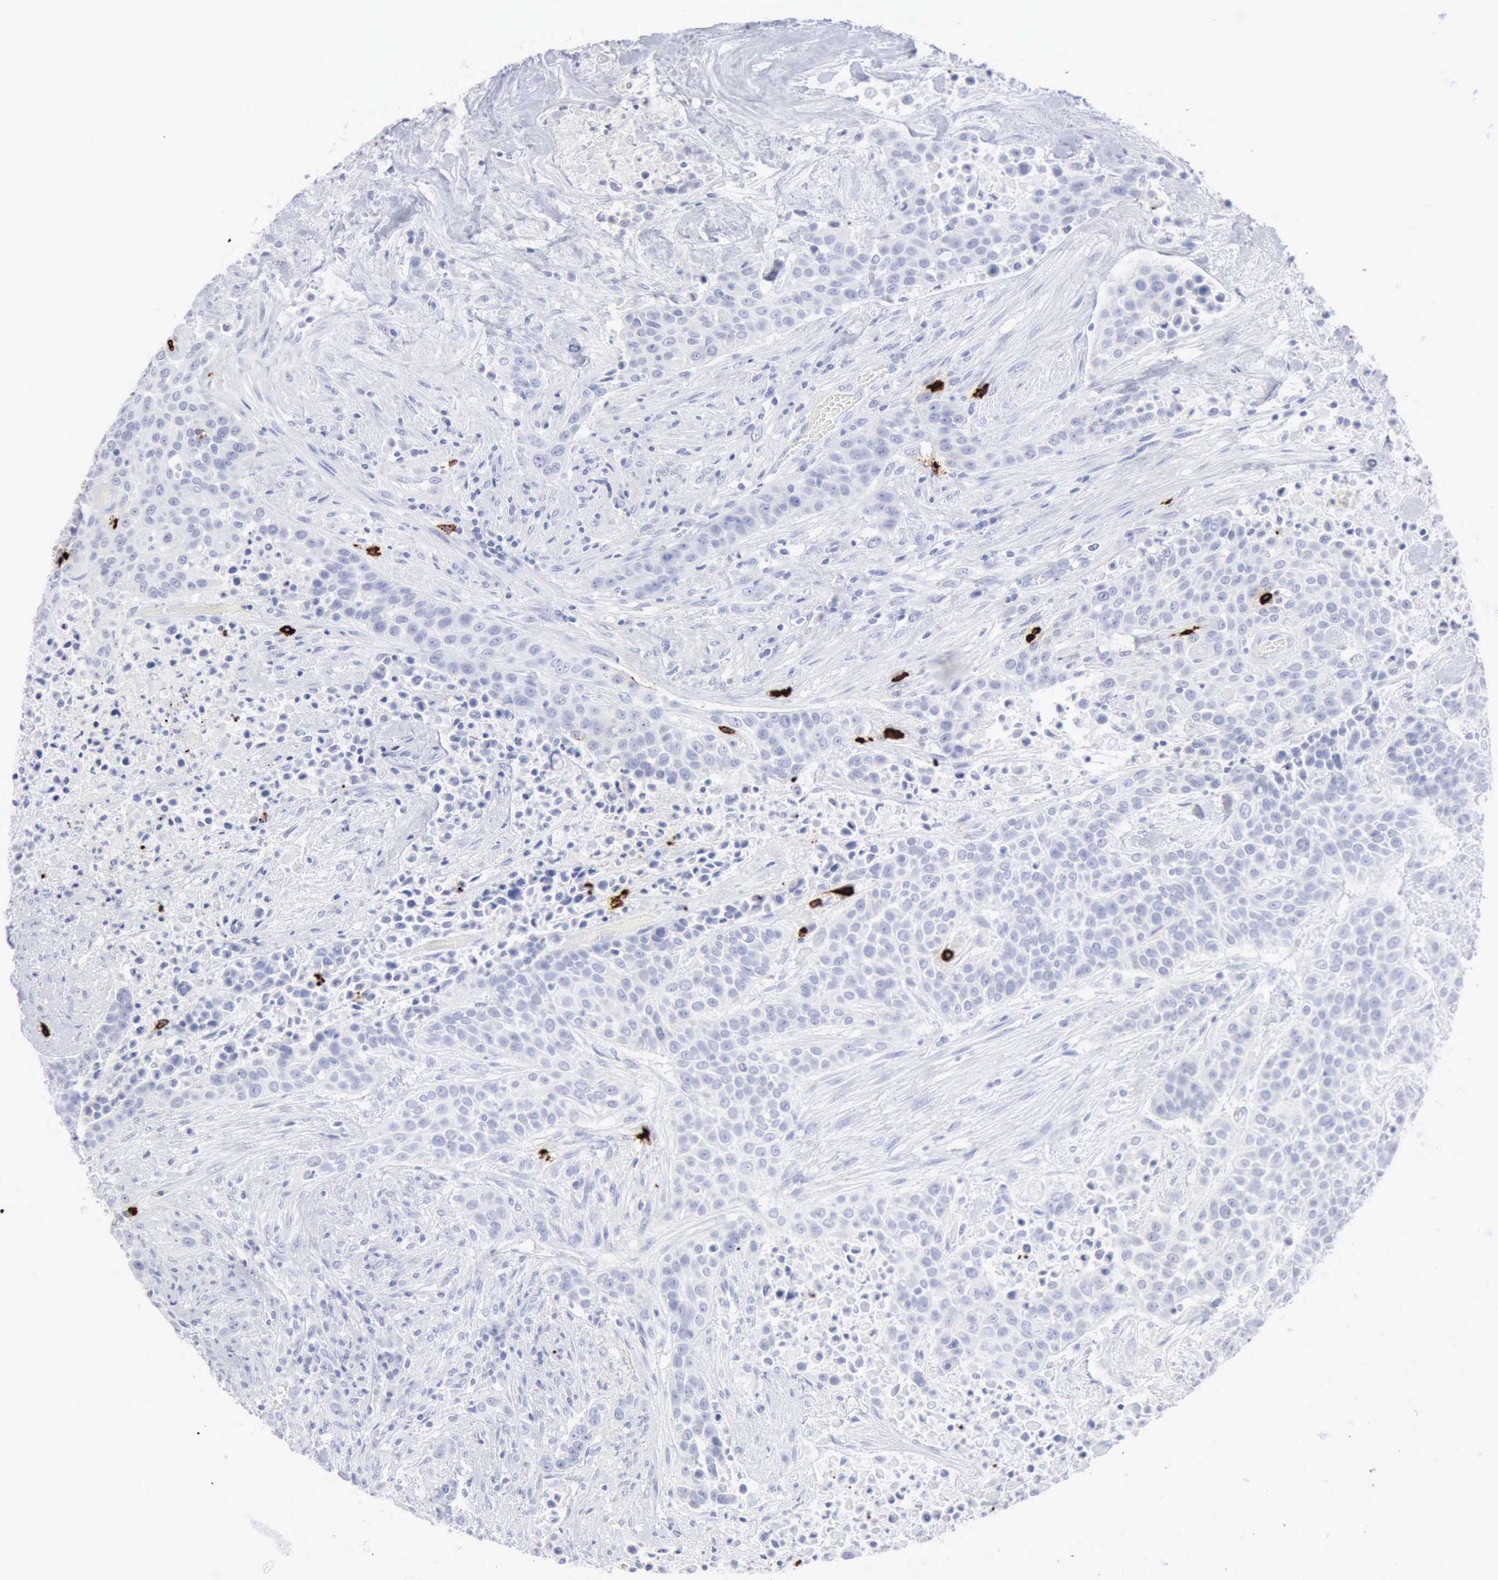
{"staining": {"intensity": "negative", "quantity": "none", "location": "none"}, "tissue": "urothelial cancer", "cell_type": "Tumor cells", "image_type": "cancer", "snomed": [{"axis": "morphology", "description": "Urothelial carcinoma, High grade"}, {"axis": "topography", "description": "Urinary bladder"}], "caption": "The photomicrograph demonstrates no significant expression in tumor cells of urothelial cancer.", "gene": "CMA1", "patient": {"sex": "male", "age": 74}}